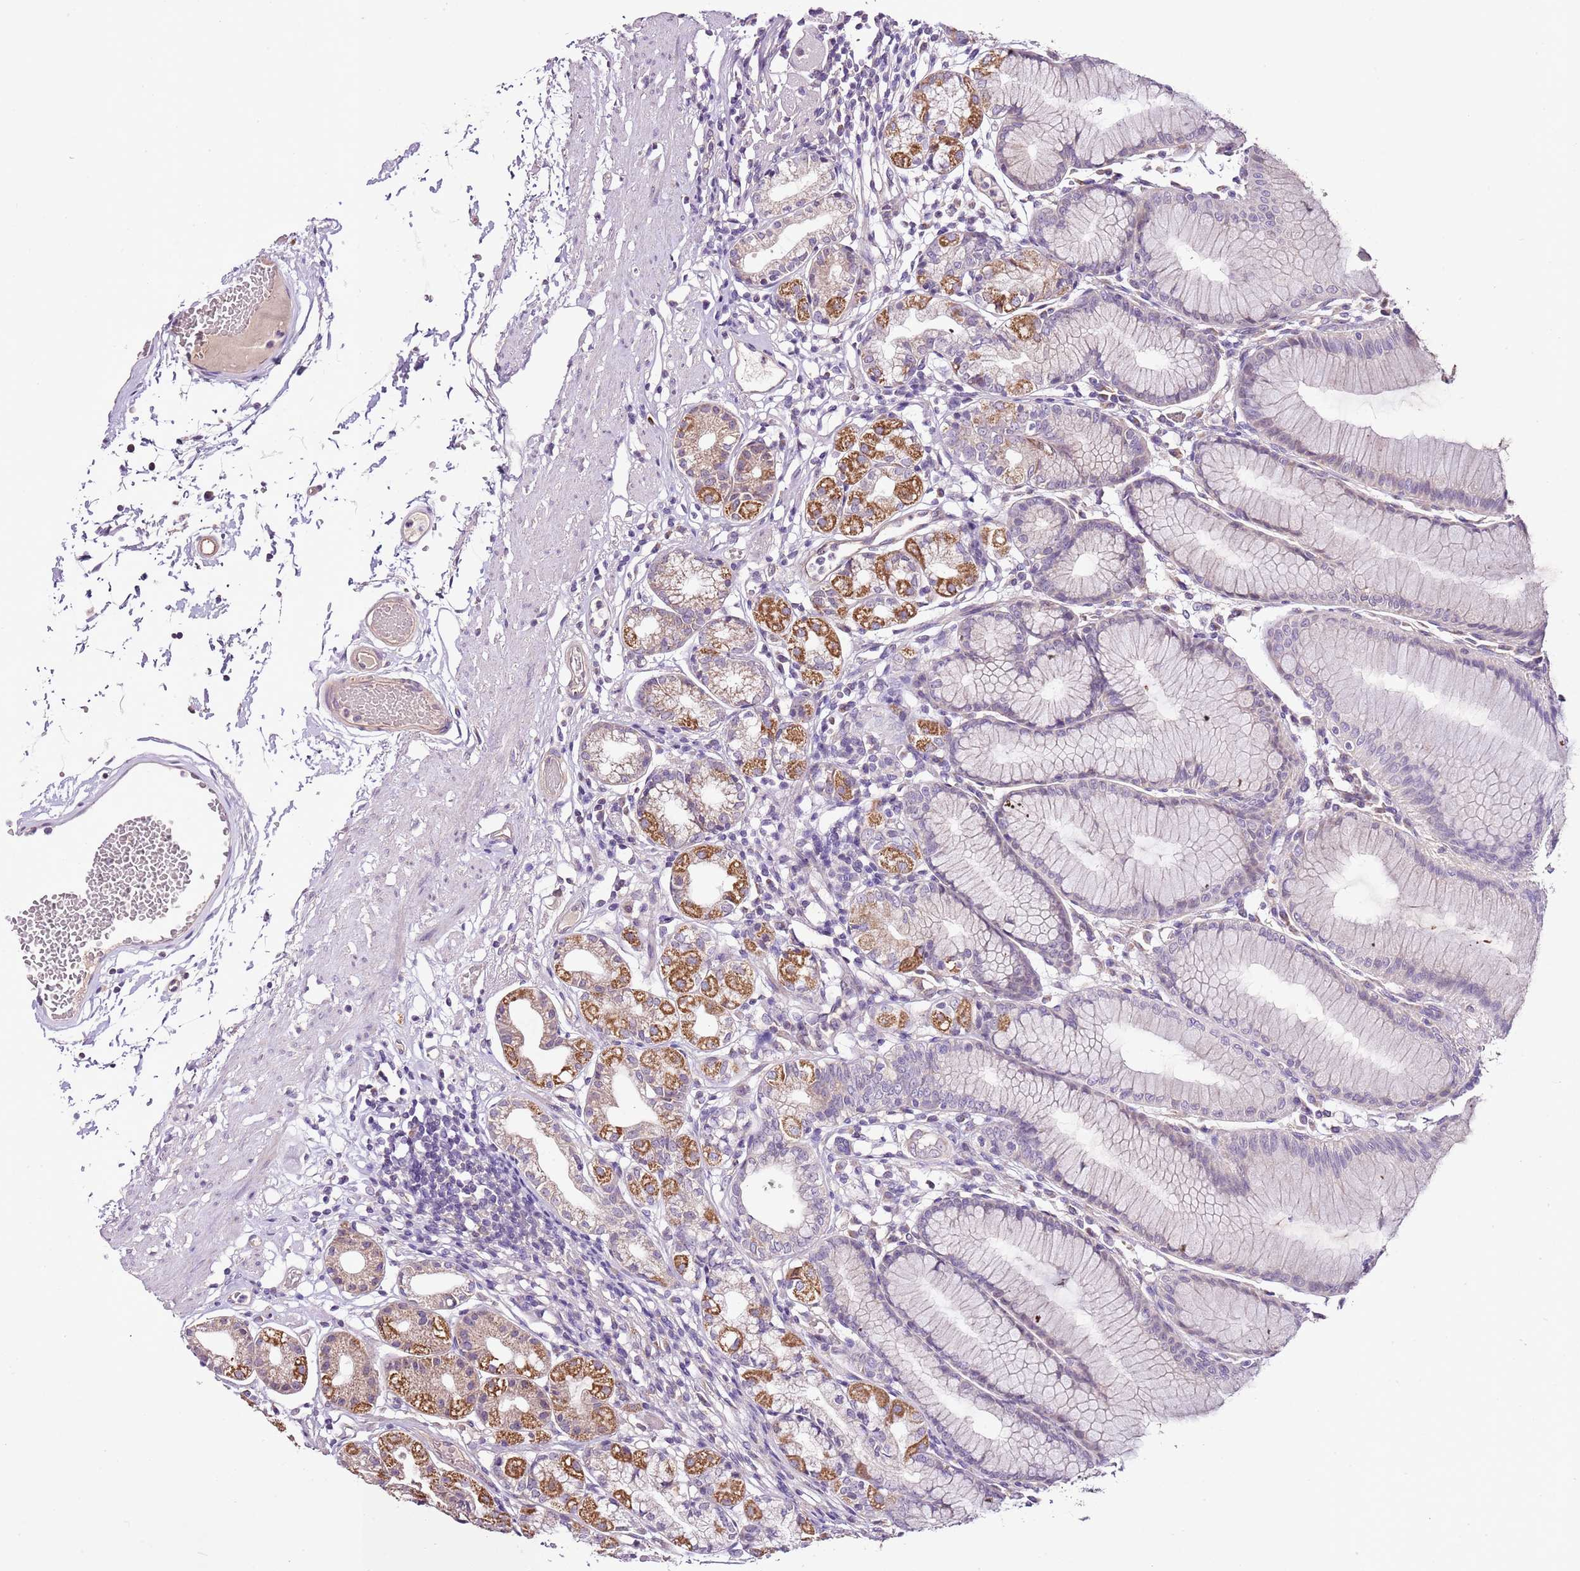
{"staining": {"intensity": "moderate", "quantity": "25%-75%", "location": "cytoplasmic/membranous"}, "tissue": "stomach", "cell_type": "Glandular cells", "image_type": "normal", "snomed": [{"axis": "morphology", "description": "Normal tissue, NOS"}, {"axis": "topography", "description": "Stomach"}], "caption": "A high-resolution image shows immunohistochemistry staining of benign stomach, which reveals moderate cytoplasmic/membranous staining in approximately 25%-75% of glandular cells. The protein is shown in brown color, while the nuclei are stained blue.", "gene": "CMKLR1", "patient": {"sex": "female", "age": 57}}